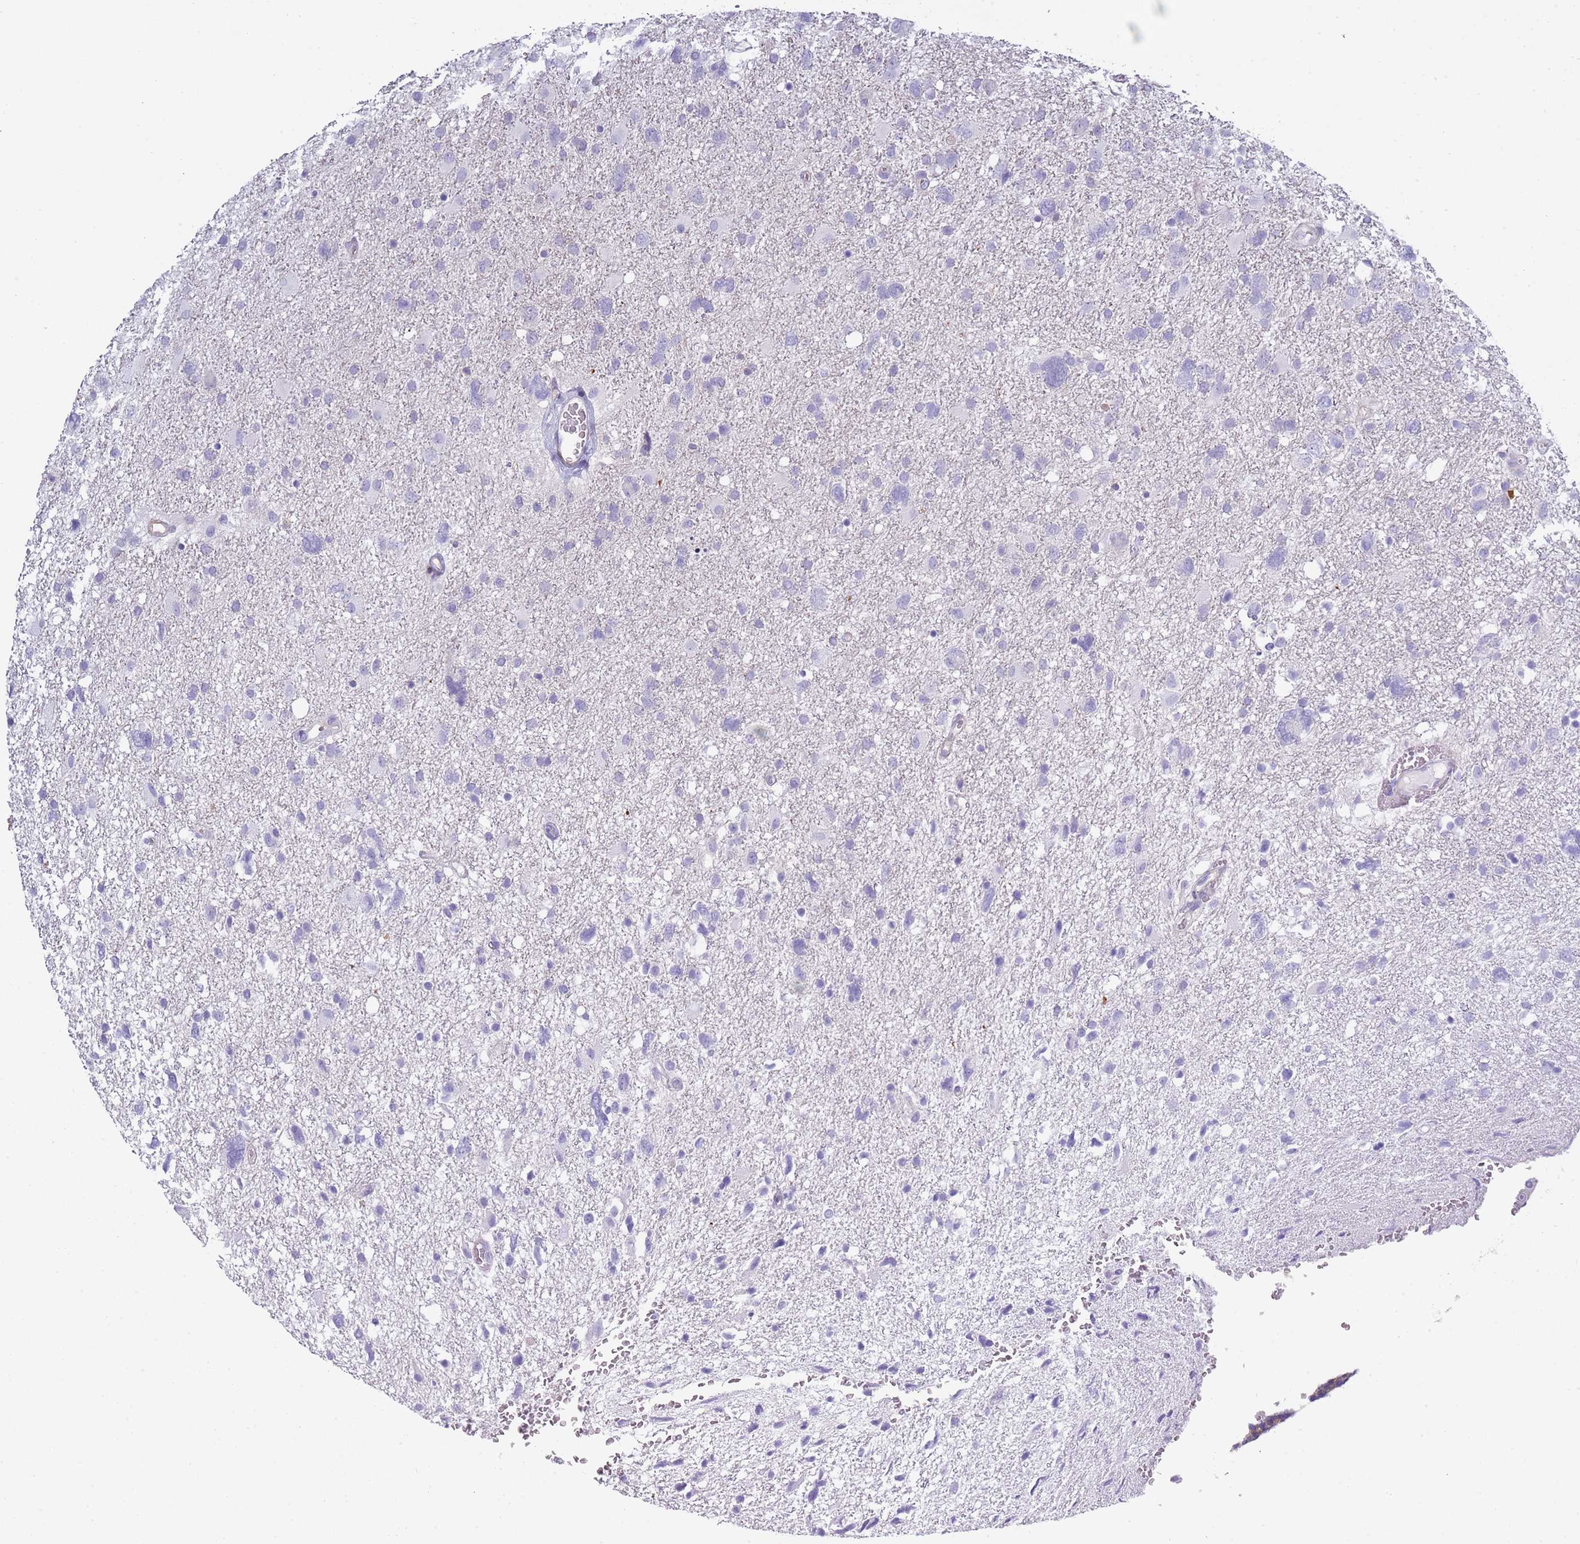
{"staining": {"intensity": "negative", "quantity": "none", "location": "none"}, "tissue": "glioma", "cell_type": "Tumor cells", "image_type": "cancer", "snomed": [{"axis": "morphology", "description": "Glioma, malignant, High grade"}, {"axis": "topography", "description": "Brain"}], "caption": "Immunohistochemistry micrograph of glioma stained for a protein (brown), which demonstrates no staining in tumor cells.", "gene": "NBPF6", "patient": {"sex": "male", "age": 61}}